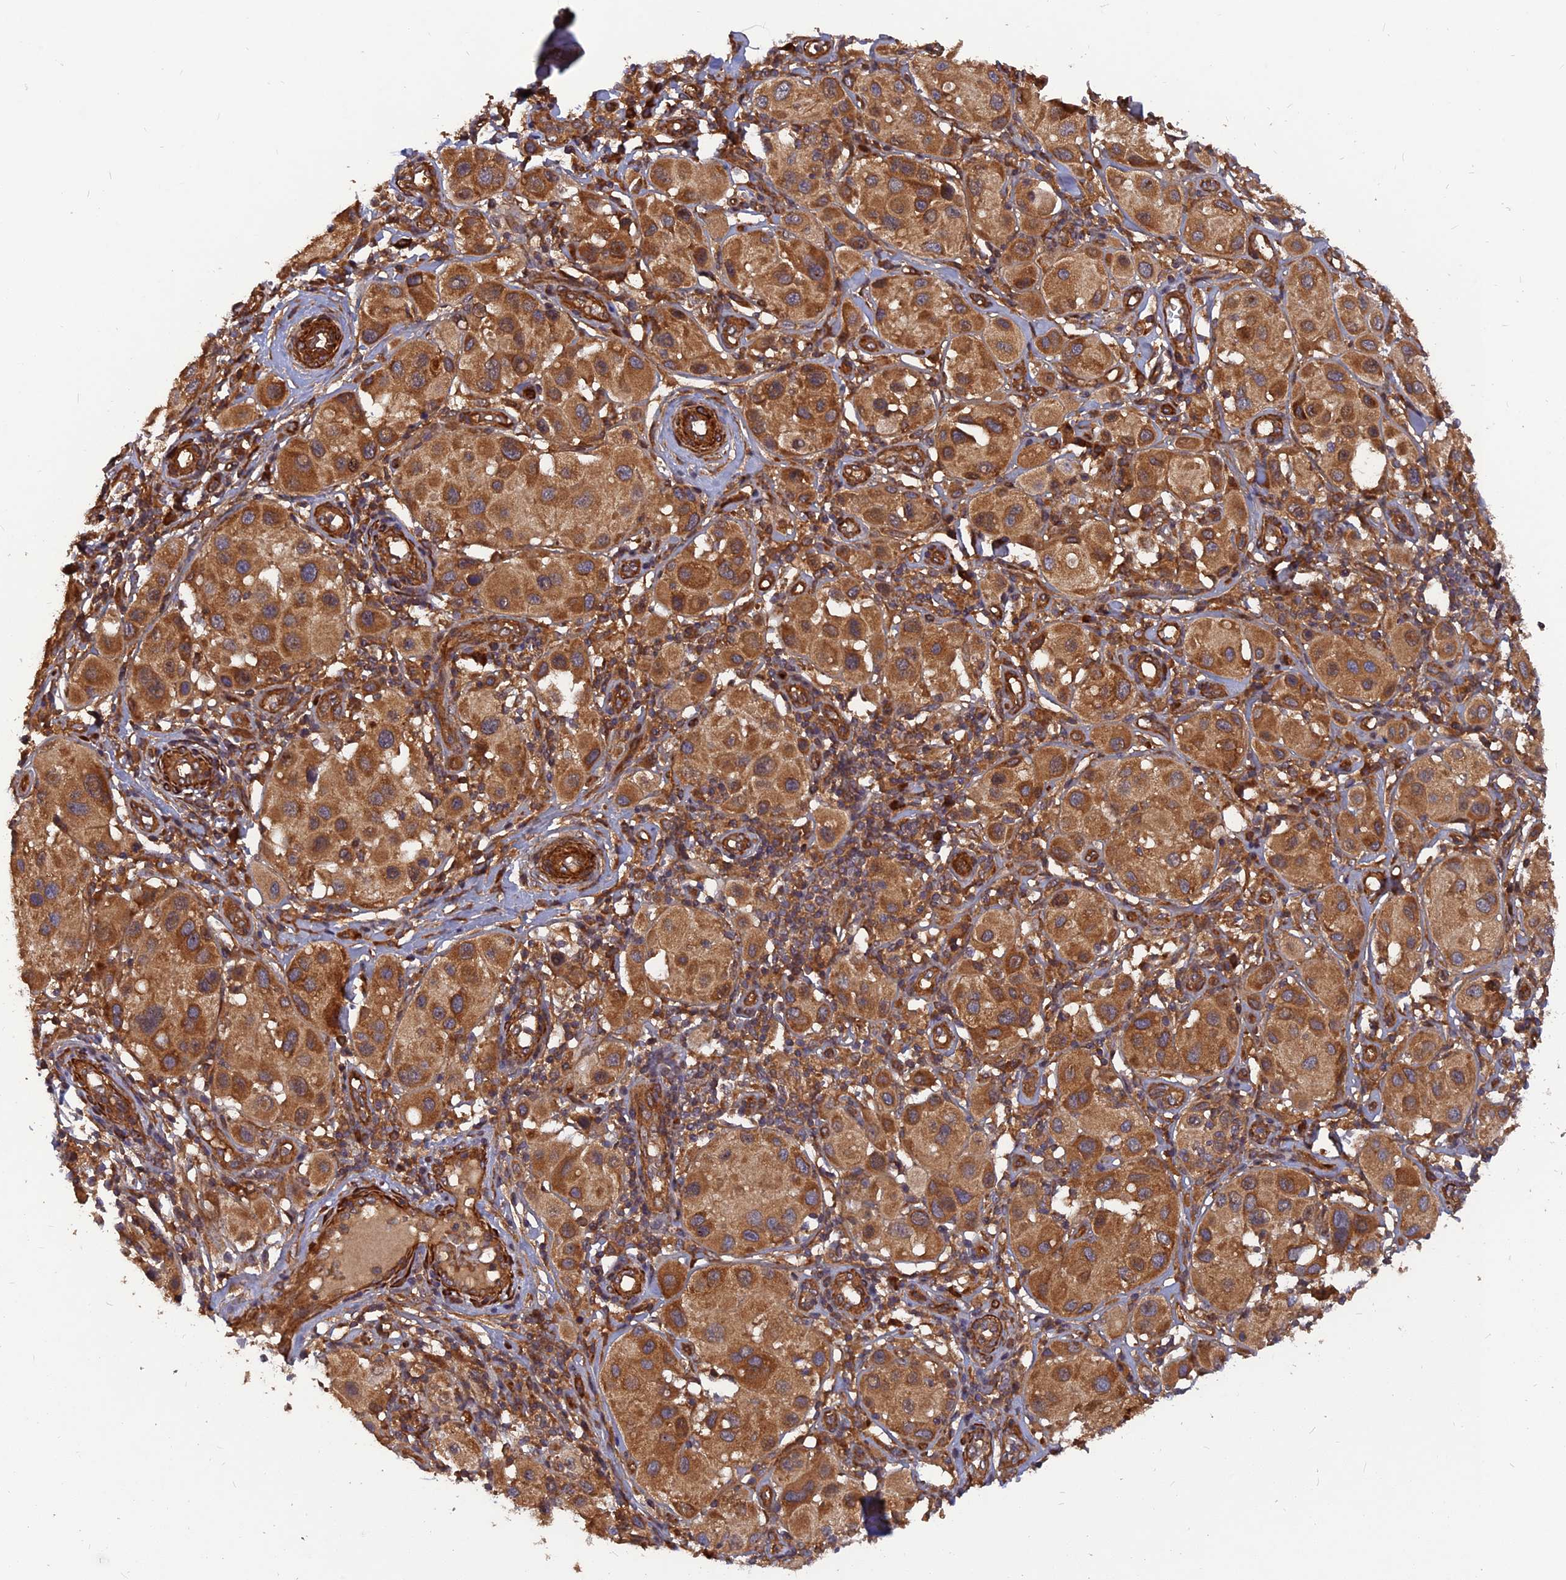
{"staining": {"intensity": "strong", "quantity": ">75%", "location": "cytoplasmic/membranous"}, "tissue": "melanoma", "cell_type": "Tumor cells", "image_type": "cancer", "snomed": [{"axis": "morphology", "description": "Malignant melanoma, Metastatic site"}, {"axis": "topography", "description": "Skin"}], "caption": "The micrograph displays staining of malignant melanoma (metastatic site), revealing strong cytoplasmic/membranous protein staining (brown color) within tumor cells.", "gene": "RELCH", "patient": {"sex": "male", "age": 41}}